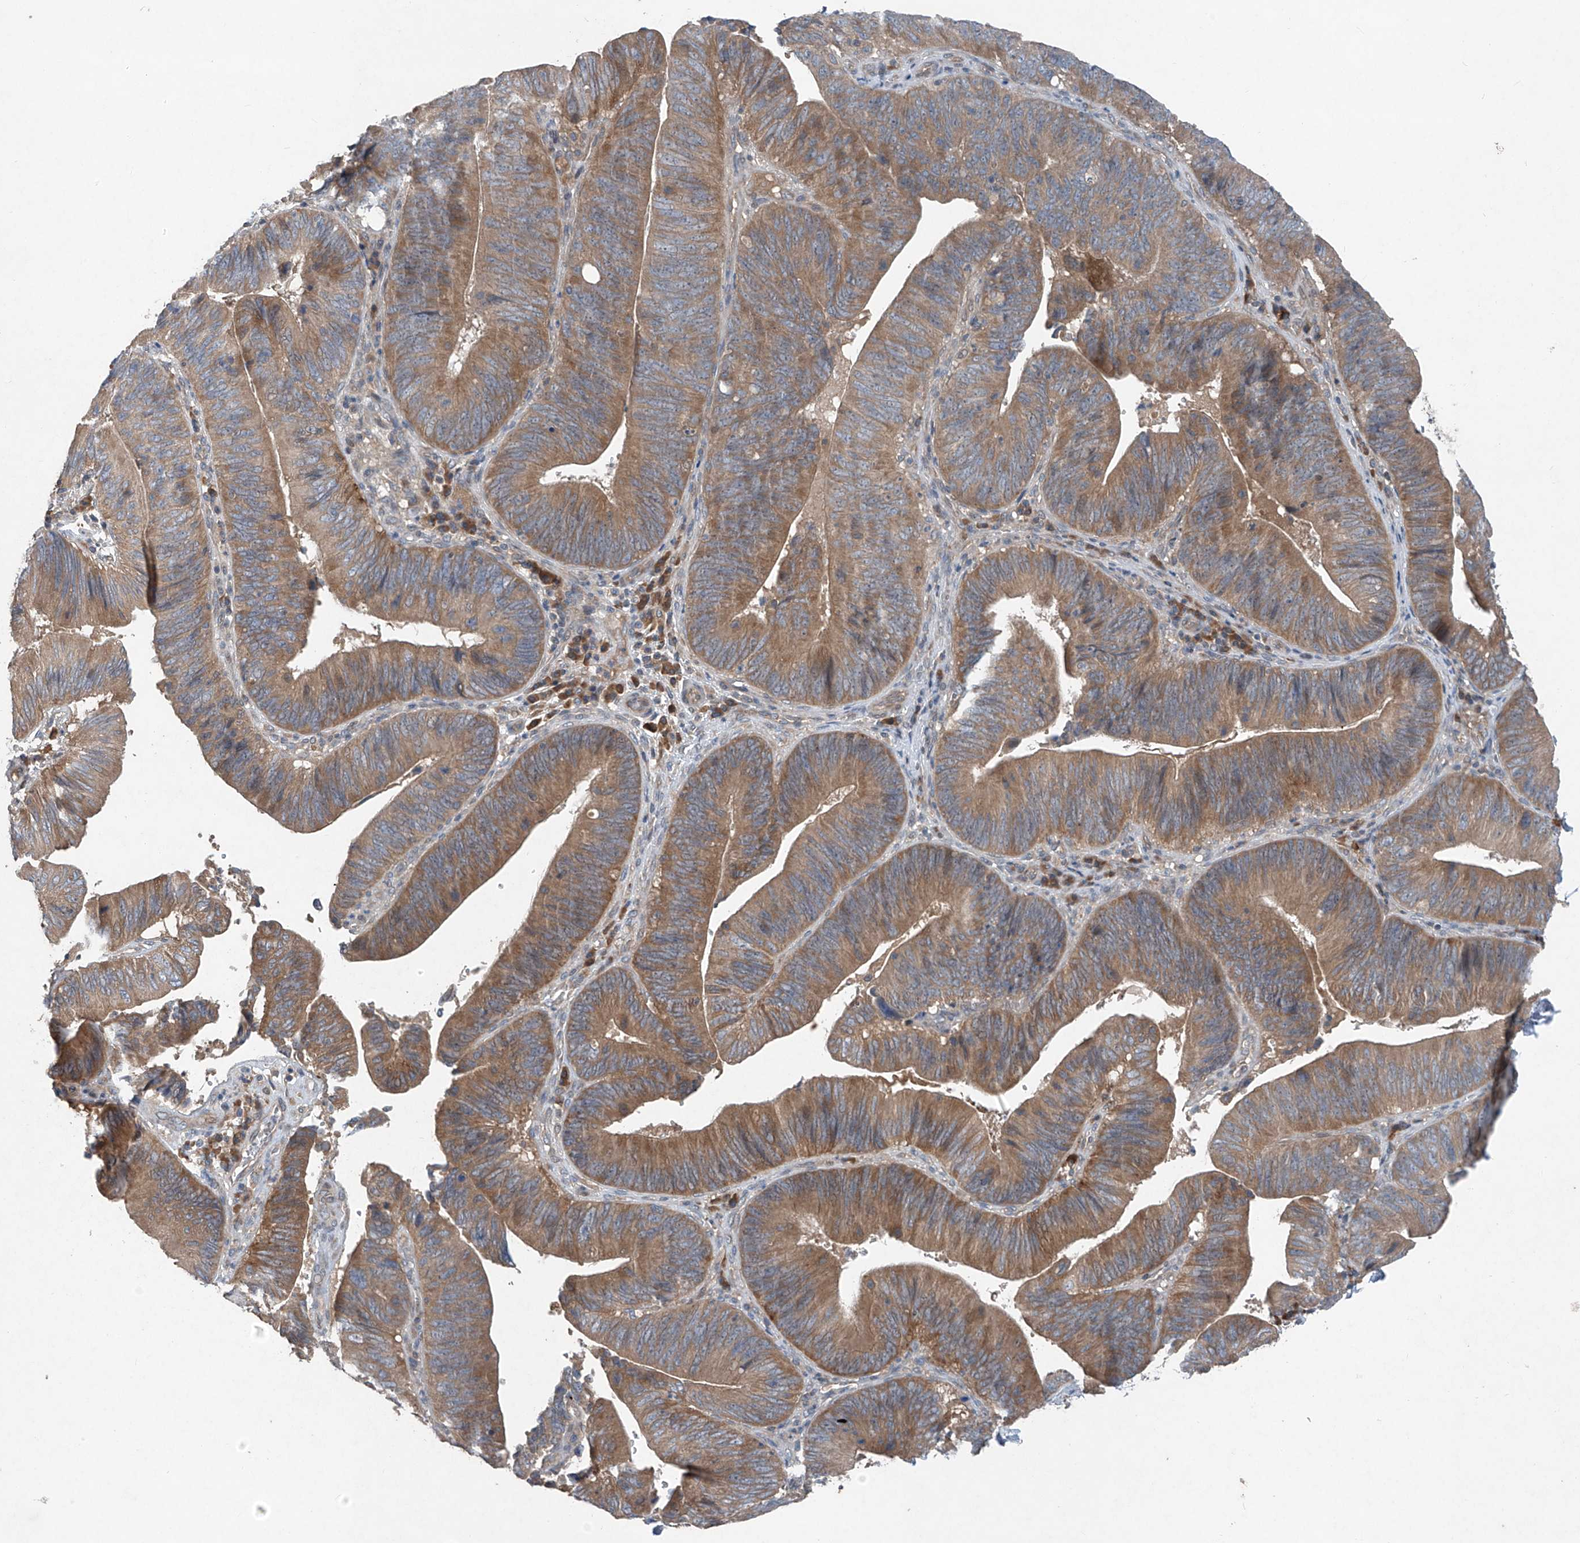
{"staining": {"intensity": "moderate", "quantity": ">75%", "location": "cytoplasmic/membranous"}, "tissue": "pancreatic cancer", "cell_type": "Tumor cells", "image_type": "cancer", "snomed": [{"axis": "morphology", "description": "Adenocarcinoma, NOS"}, {"axis": "topography", "description": "Pancreas"}], "caption": "A high-resolution histopathology image shows immunohistochemistry (IHC) staining of adenocarcinoma (pancreatic), which shows moderate cytoplasmic/membranous expression in approximately >75% of tumor cells.", "gene": "FOXRED2", "patient": {"sex": "male", "age": 63}}